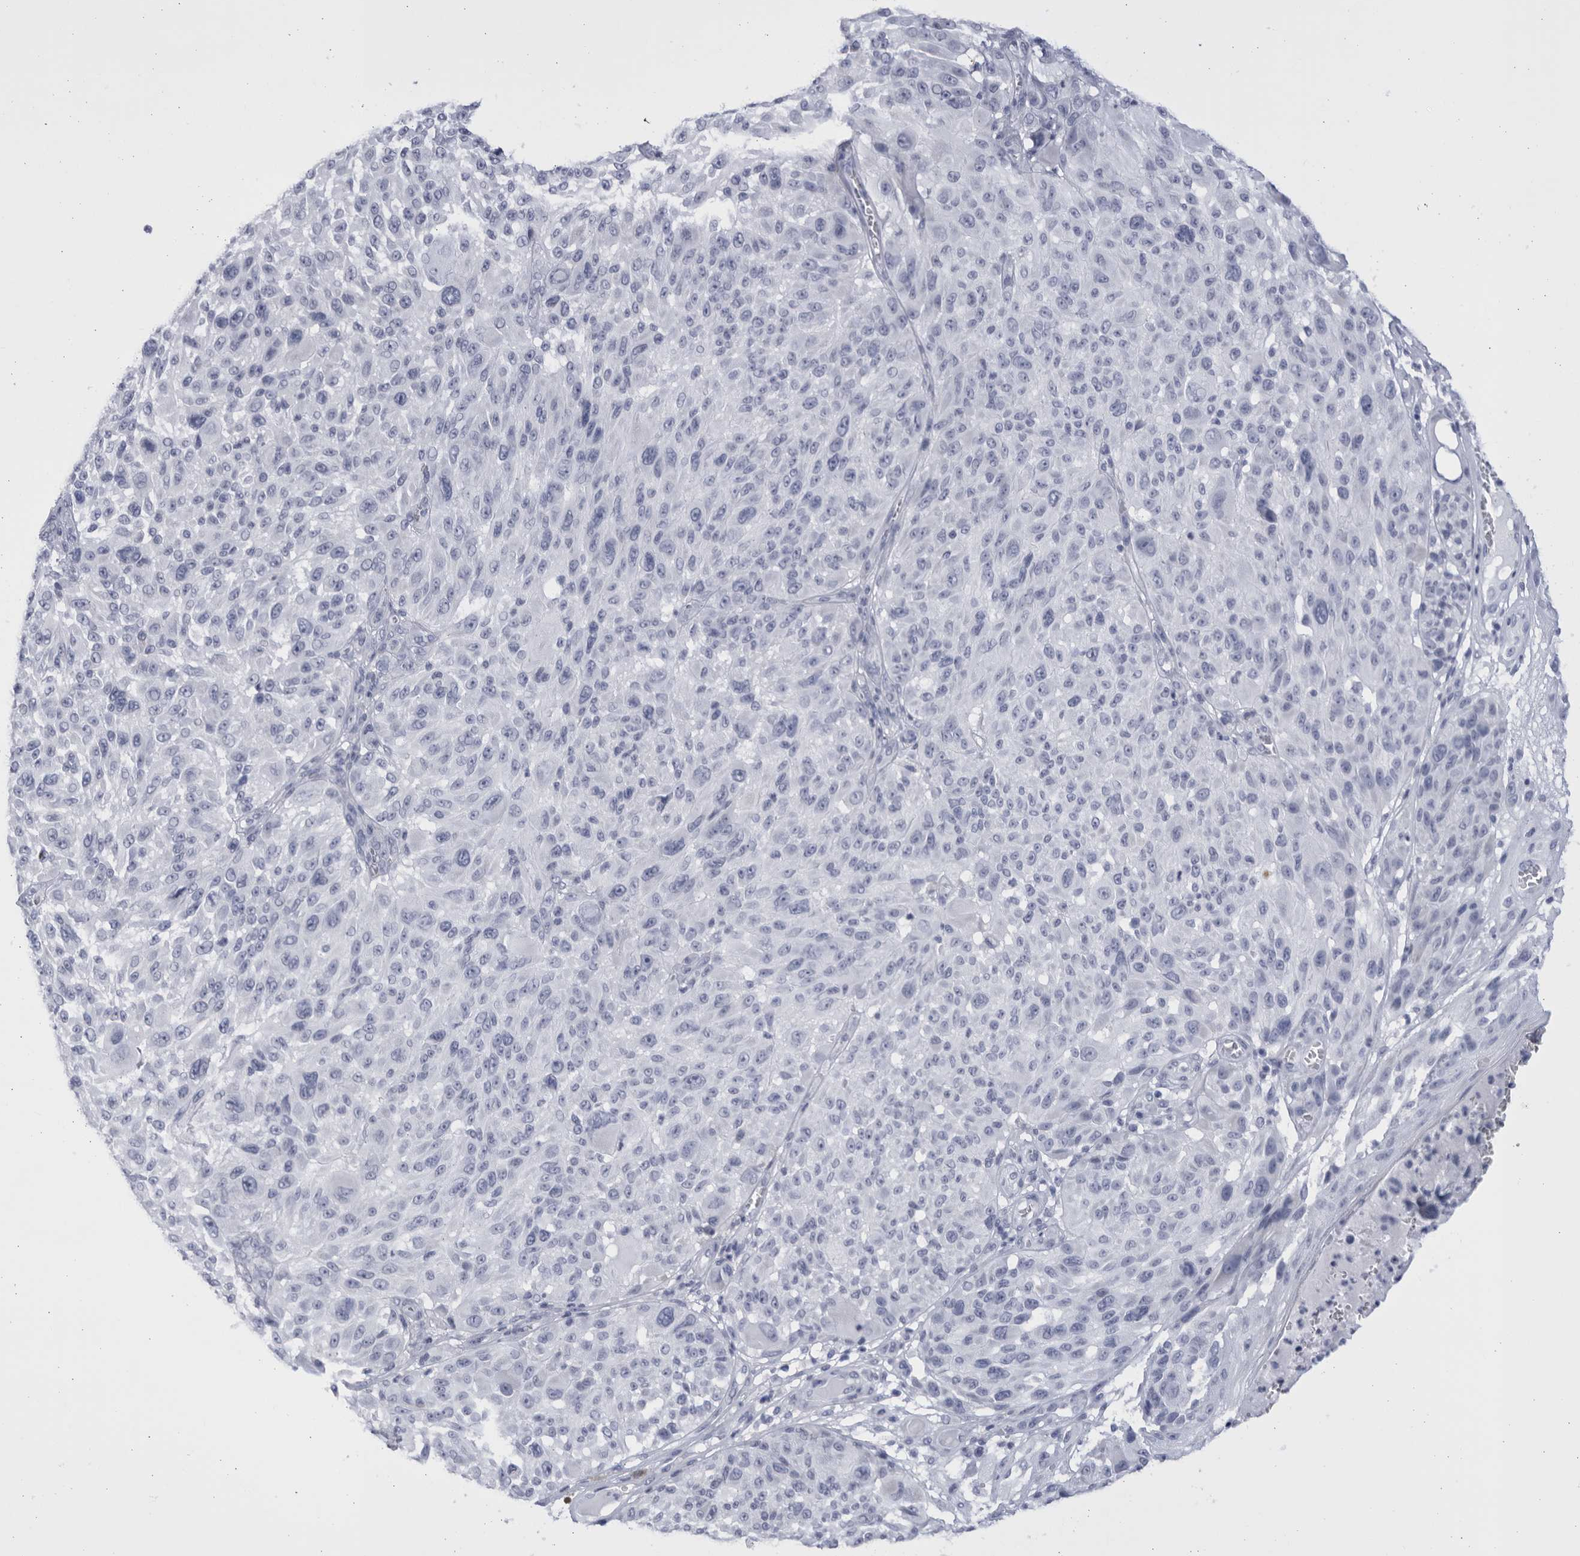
{"staining": {"intensity": "negative", "quantity": "none", "location": "none"}, "tissue": "melanoma", "cell_type": "Tumor cells", "image_type": "cancer", "snomed": [{"axis": "morphology", "description": "Malignant melanoma, NOS"}, {"axis": "topography", "description": "Skin"}], "caption": "Immunohistochemistry image of human melanoma stained for a protein (brown), which exhibits no staining in tumor cells.", "gene": "CCDC181", "patient": {"sex": "male", "age": 83}}